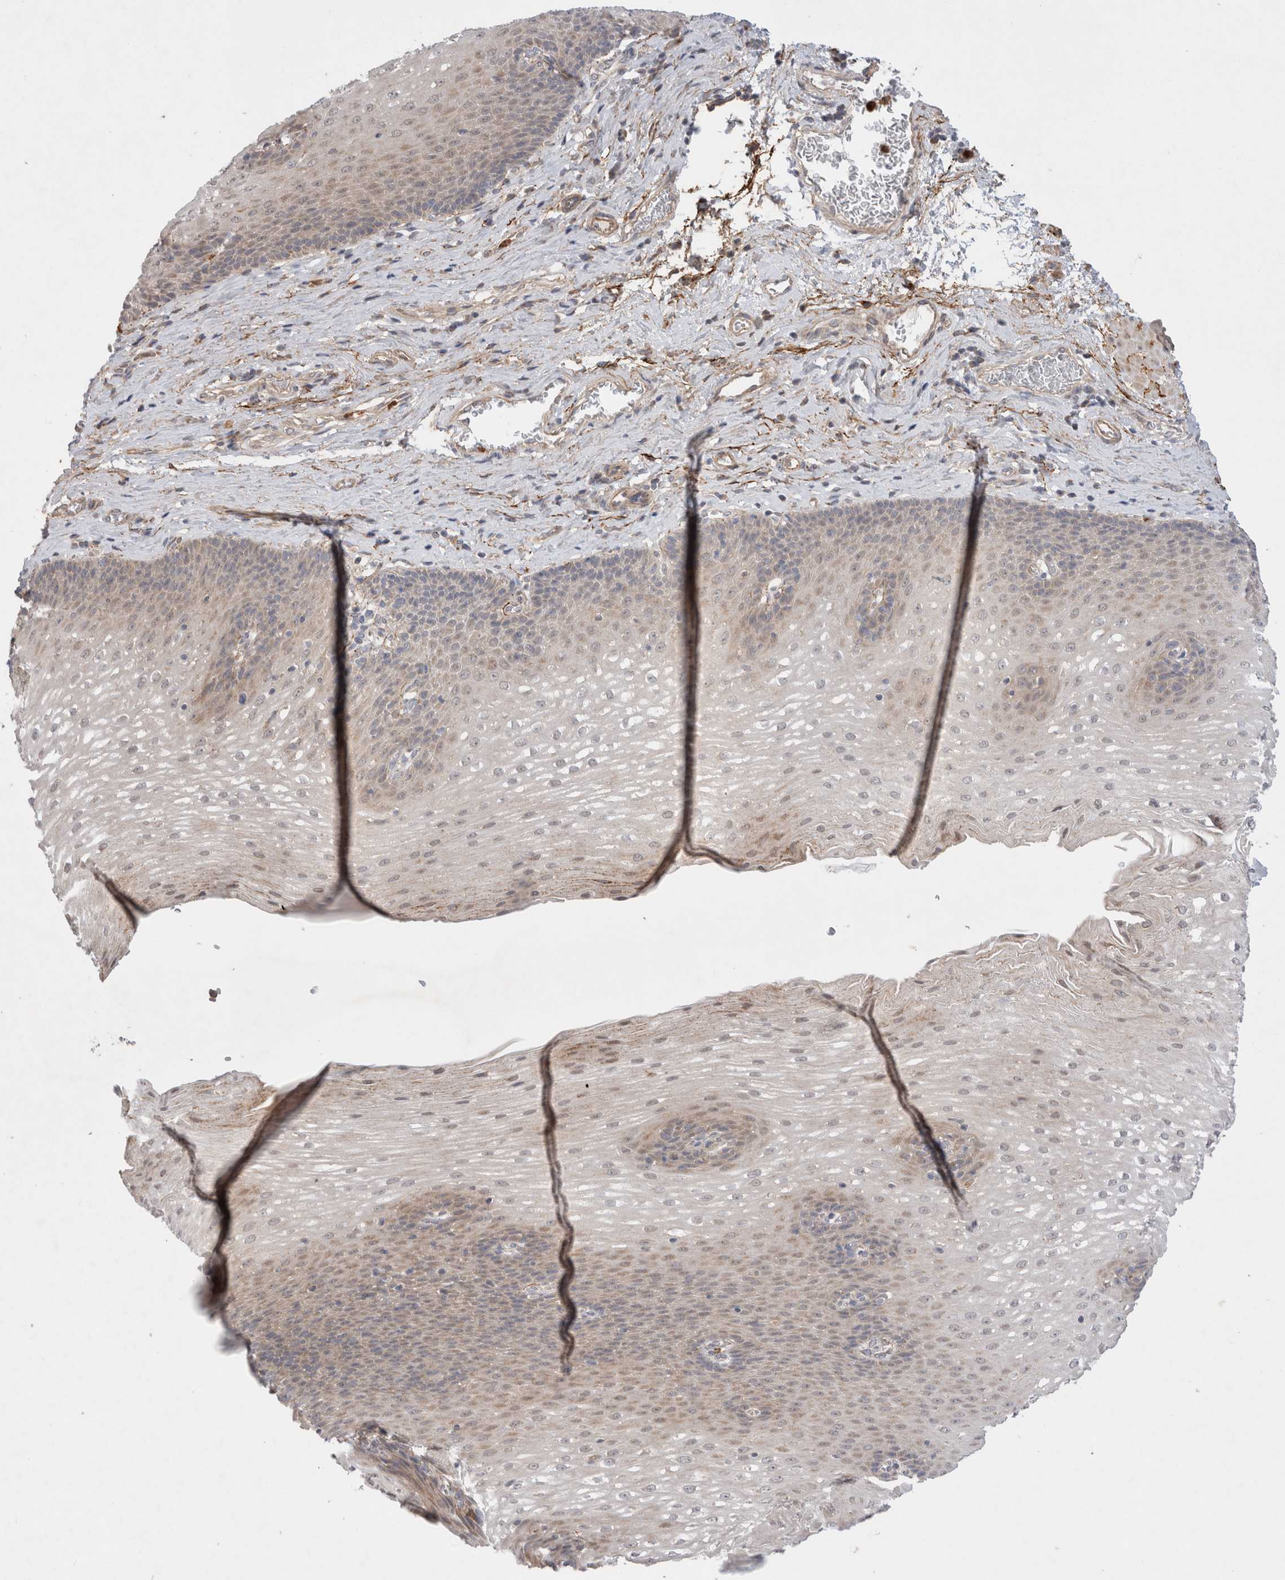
{"staining": {"intensity": "moderate", "quantity": "25%-75%", "location": "cytoplasmic/membranous"}, "tissue": "esophagus", "cell_type": "Squamous epithelial cells", "image_type": "normal", "snomed": [{"axis": "morphology", "description": "Normal tissue, NOS"}, {"axis": "topography", "description": "Esophagus"}], "caption": "Moderate cytoplasmic/membranous expression is seen in about 25%-75% of squamous epithelial cells in benign esophagus.", "gene": "GSDMB", "patient": {"sex": "male", "age": 48}}